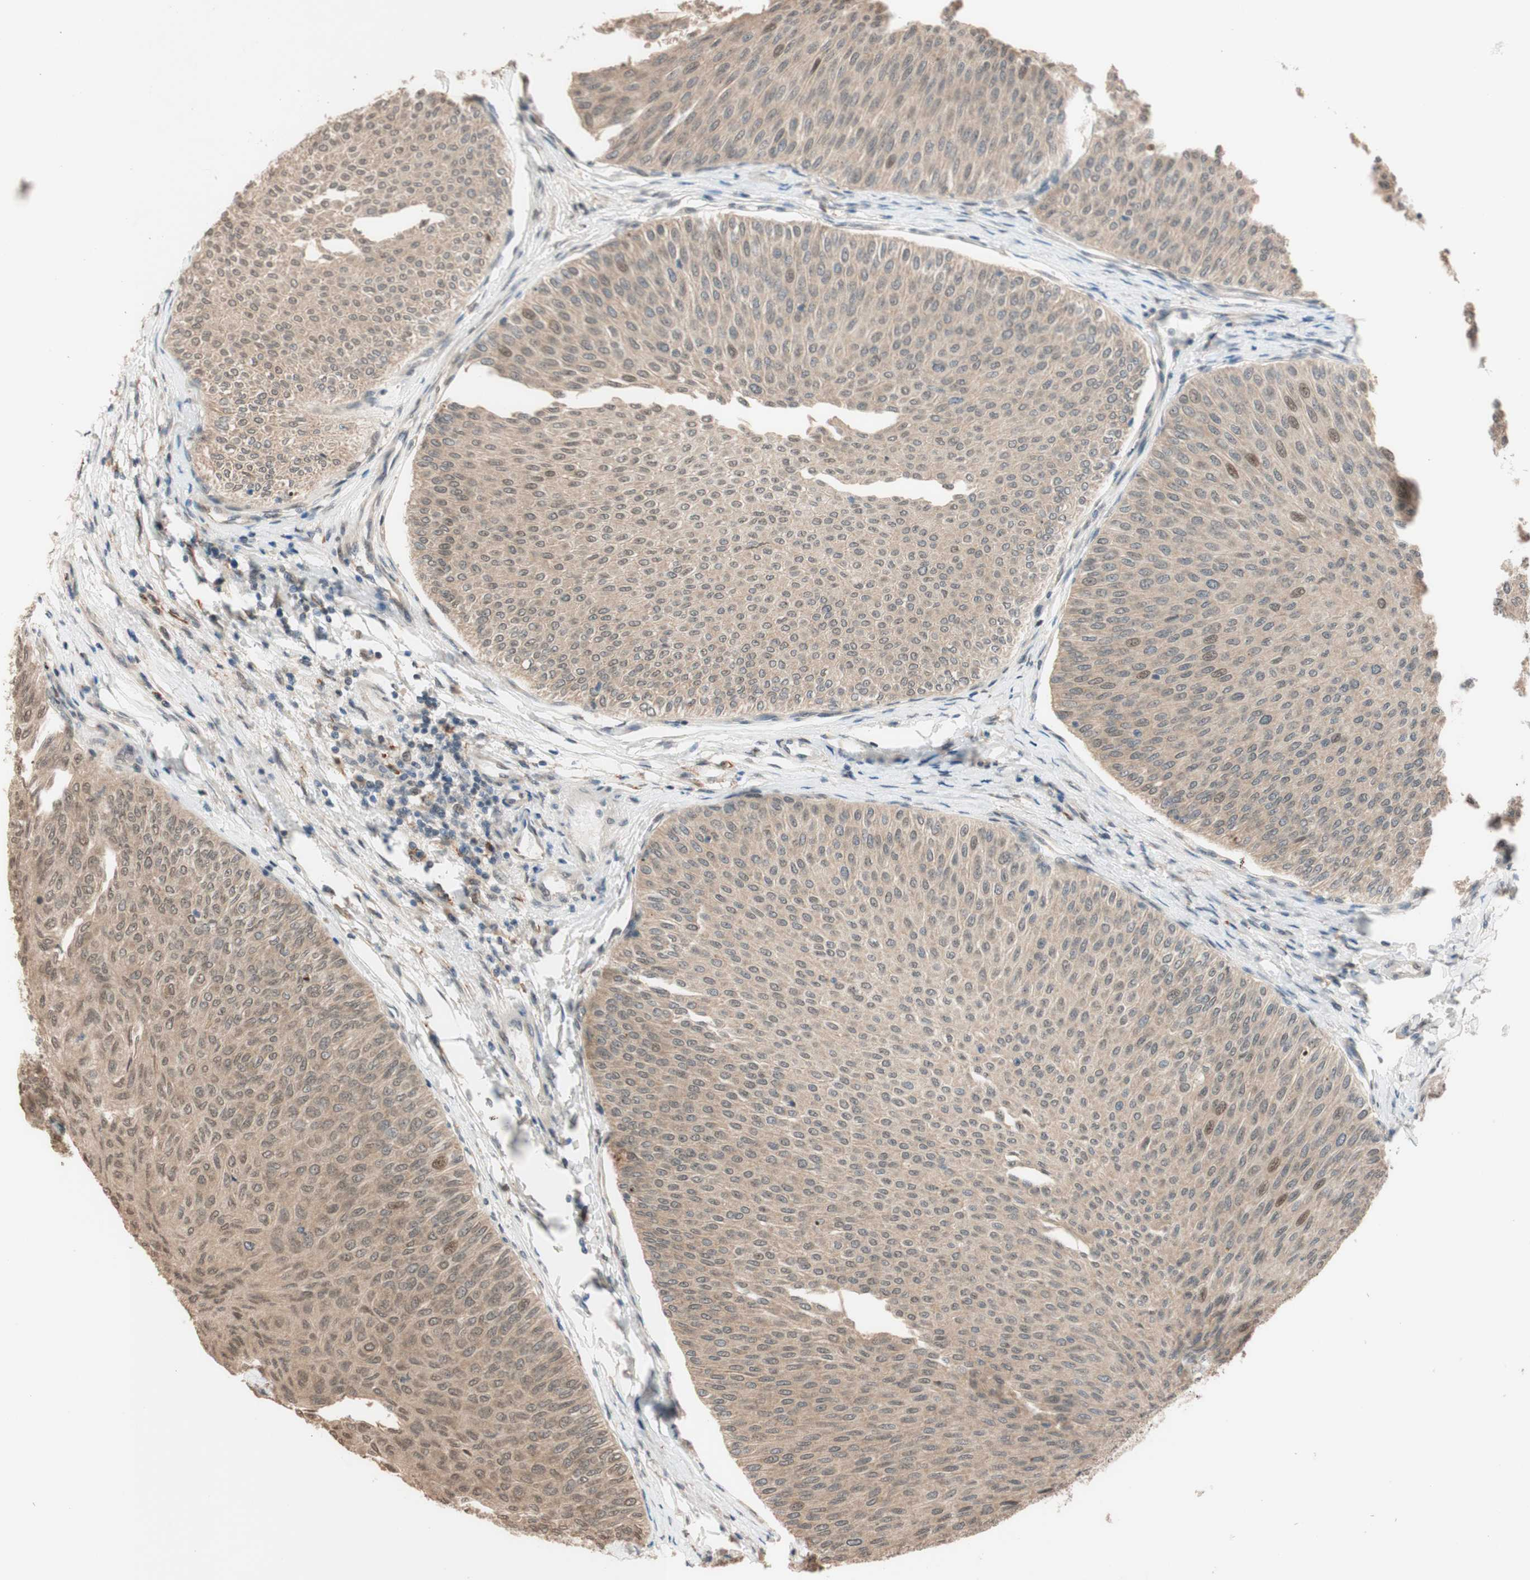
{"staining": {"intensity": "weak", "quantity": "<25%", "location": "nuclear"}, "tissue": "urothelial cancer", "cell_type": "Tumor cells", "image_type": "cancer", "snomed": [{"axis": "morphology", "description": "Urothelial carcinoma, Low grade"}, {"axis": "topography", "description": "Urinary bladder"}], "caption": "Tumor cells show no significant protein expression in low-grade urothelial carcinoma.", "gene": "CCNC", "patient": {"sex": "male", "age": 78}}